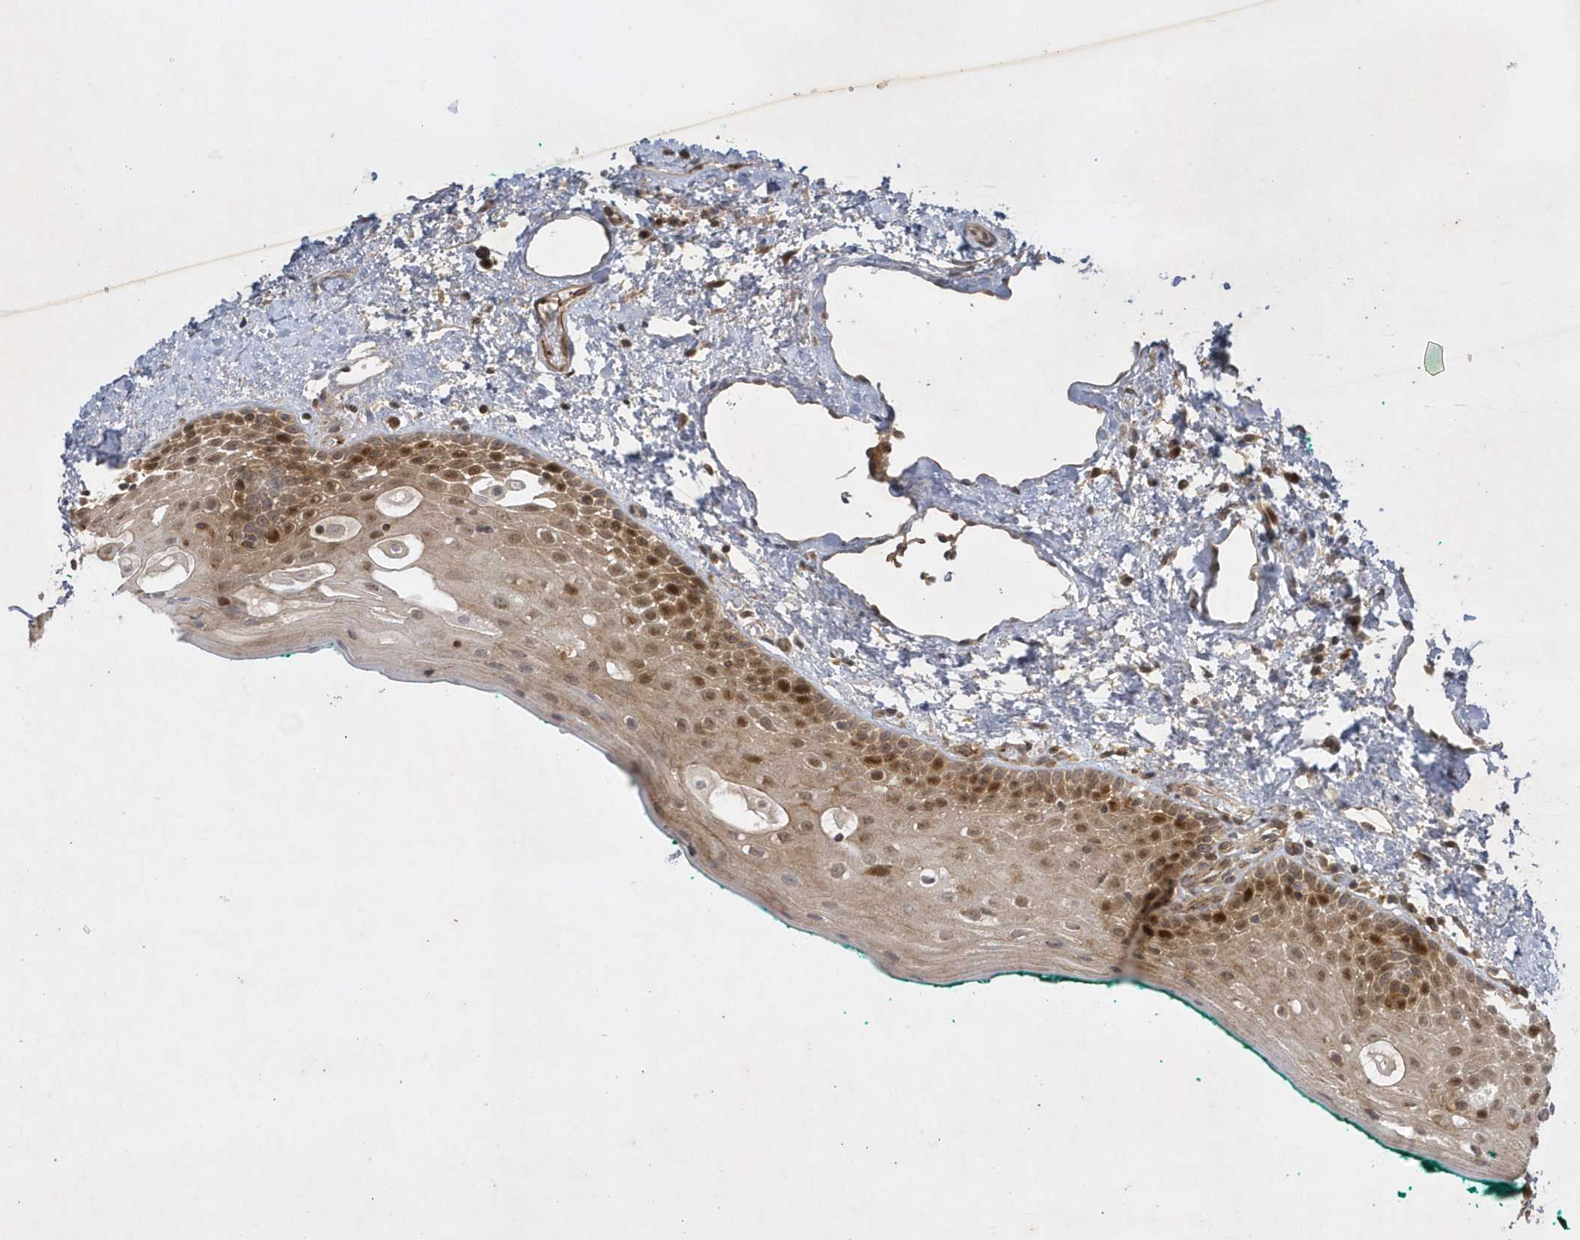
{"staining": {"intensity": "strong", "quantity": "25%-75%", "location": "cytoplasmic/membranous,nuclear"}, "tissue": "oral mucosa", "cell_type": "Squamous epithelial cells", "image_type": "normal", "snomed": [{"axis": "morphology", "description": "Normal tissue, NOS"}, {"axis": "topography", "description": "Oral tissue"}], "caption": "Brown immunohistochemical staining in benign oral mucosa reveals strong cytoplasmic/membranous,nuclear expression in about 25%-75% of squamous epithelial cells.", "gene": "NAF1", "patient": {"sex": "female", "age": 70}}